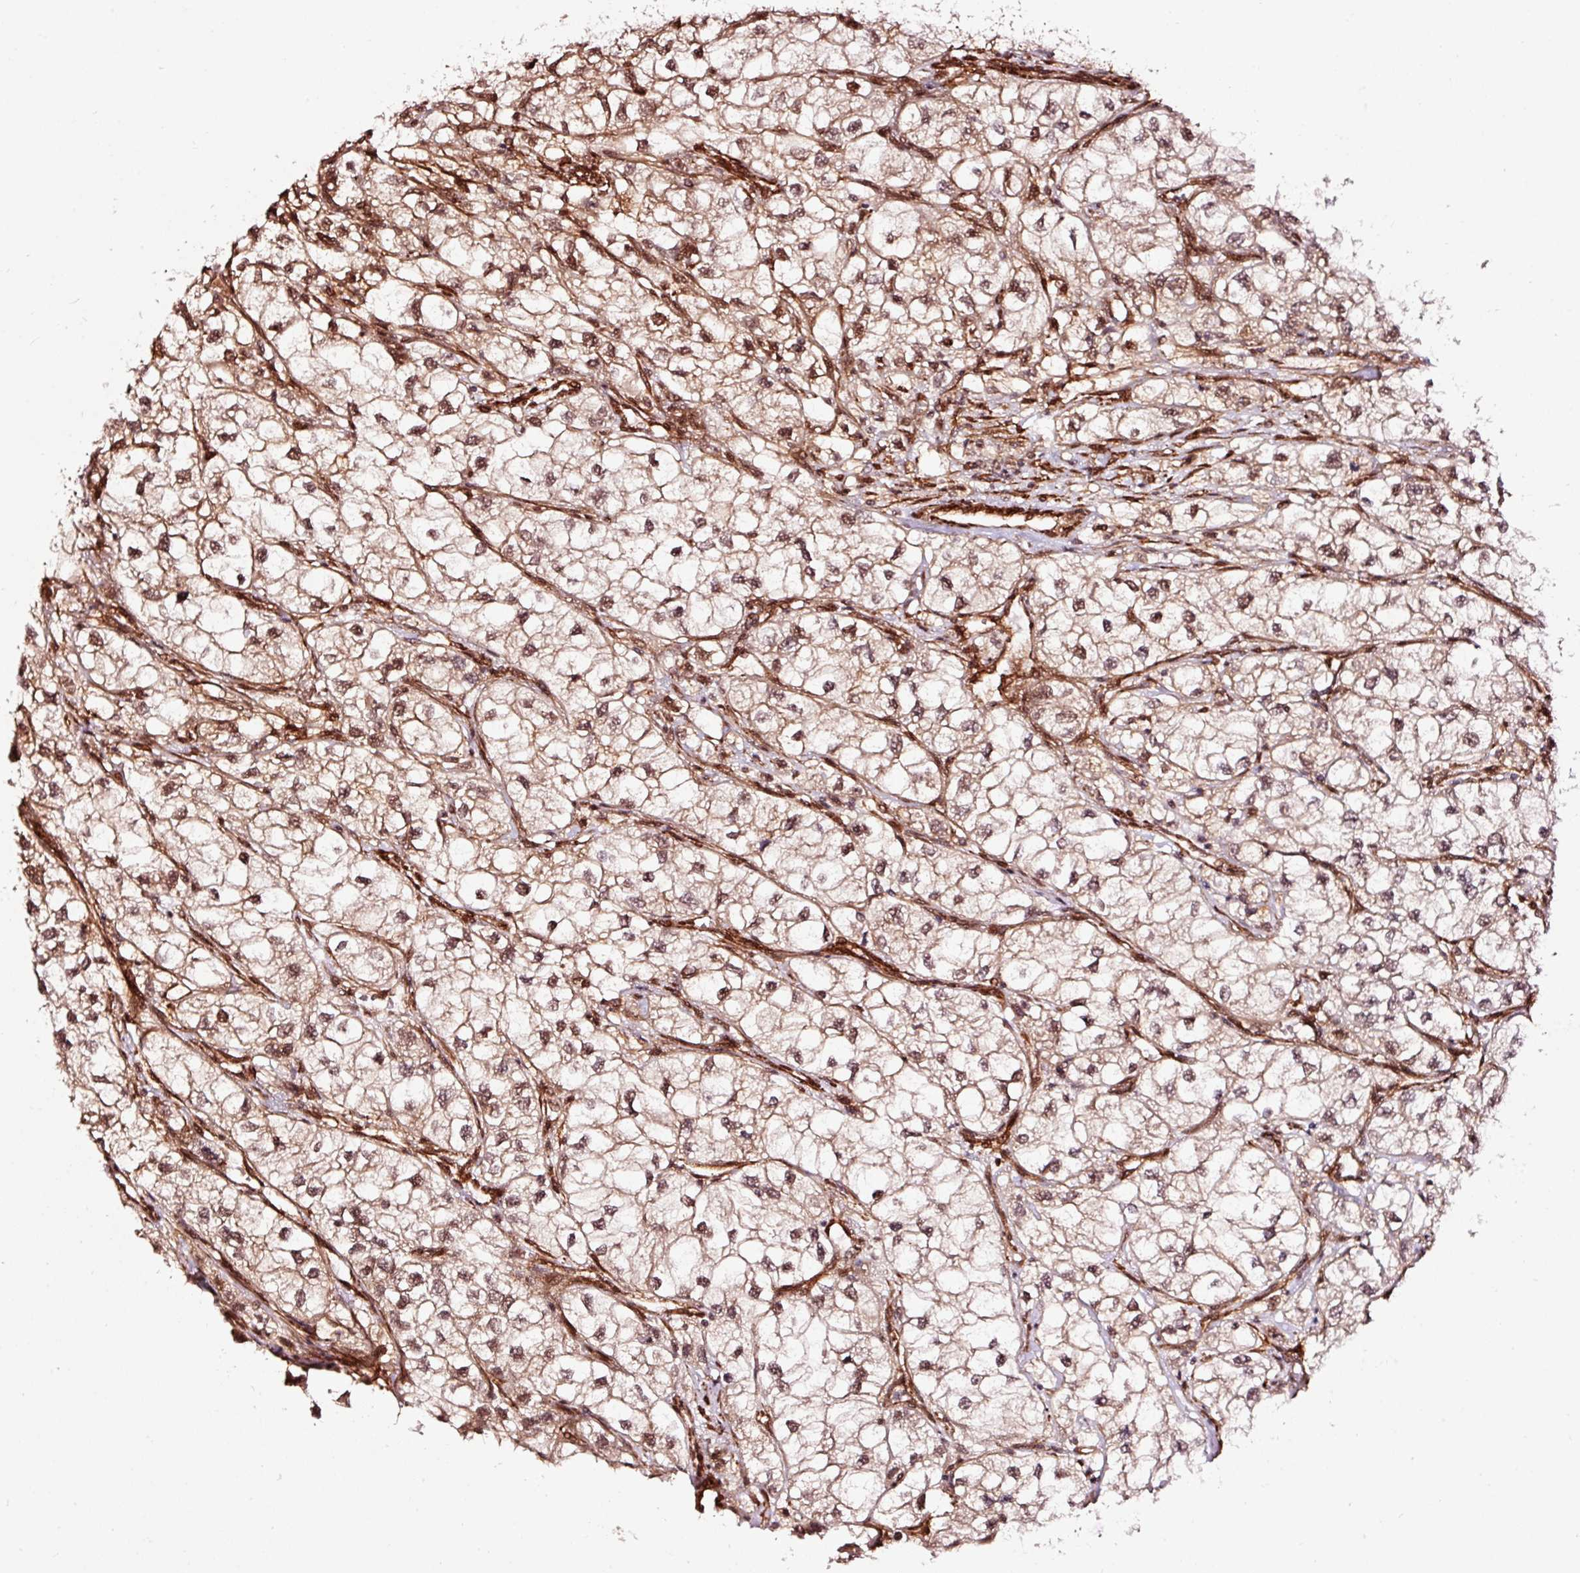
{"staining": {"intensity": "moderate", "quantity": ">75%", "location": "nuclear"}, "tissue": "renal cancer", "cell_type": "Tumor cells", "image_type": "cancer", "snomed": [{"axis": "morphology", "description": "Adenocarcinoma, NOS"}, {"axis": "topography", "description": "Kidney"}], "caption": "Renal cancer (adenocarcinoma) was stained to show a protein in brown. There is medium levels of moderate nuclear positivity in approximately >75% of tumor cells.", "gene": "TPM1", "patient": {"sex": "male", "age": 59}}